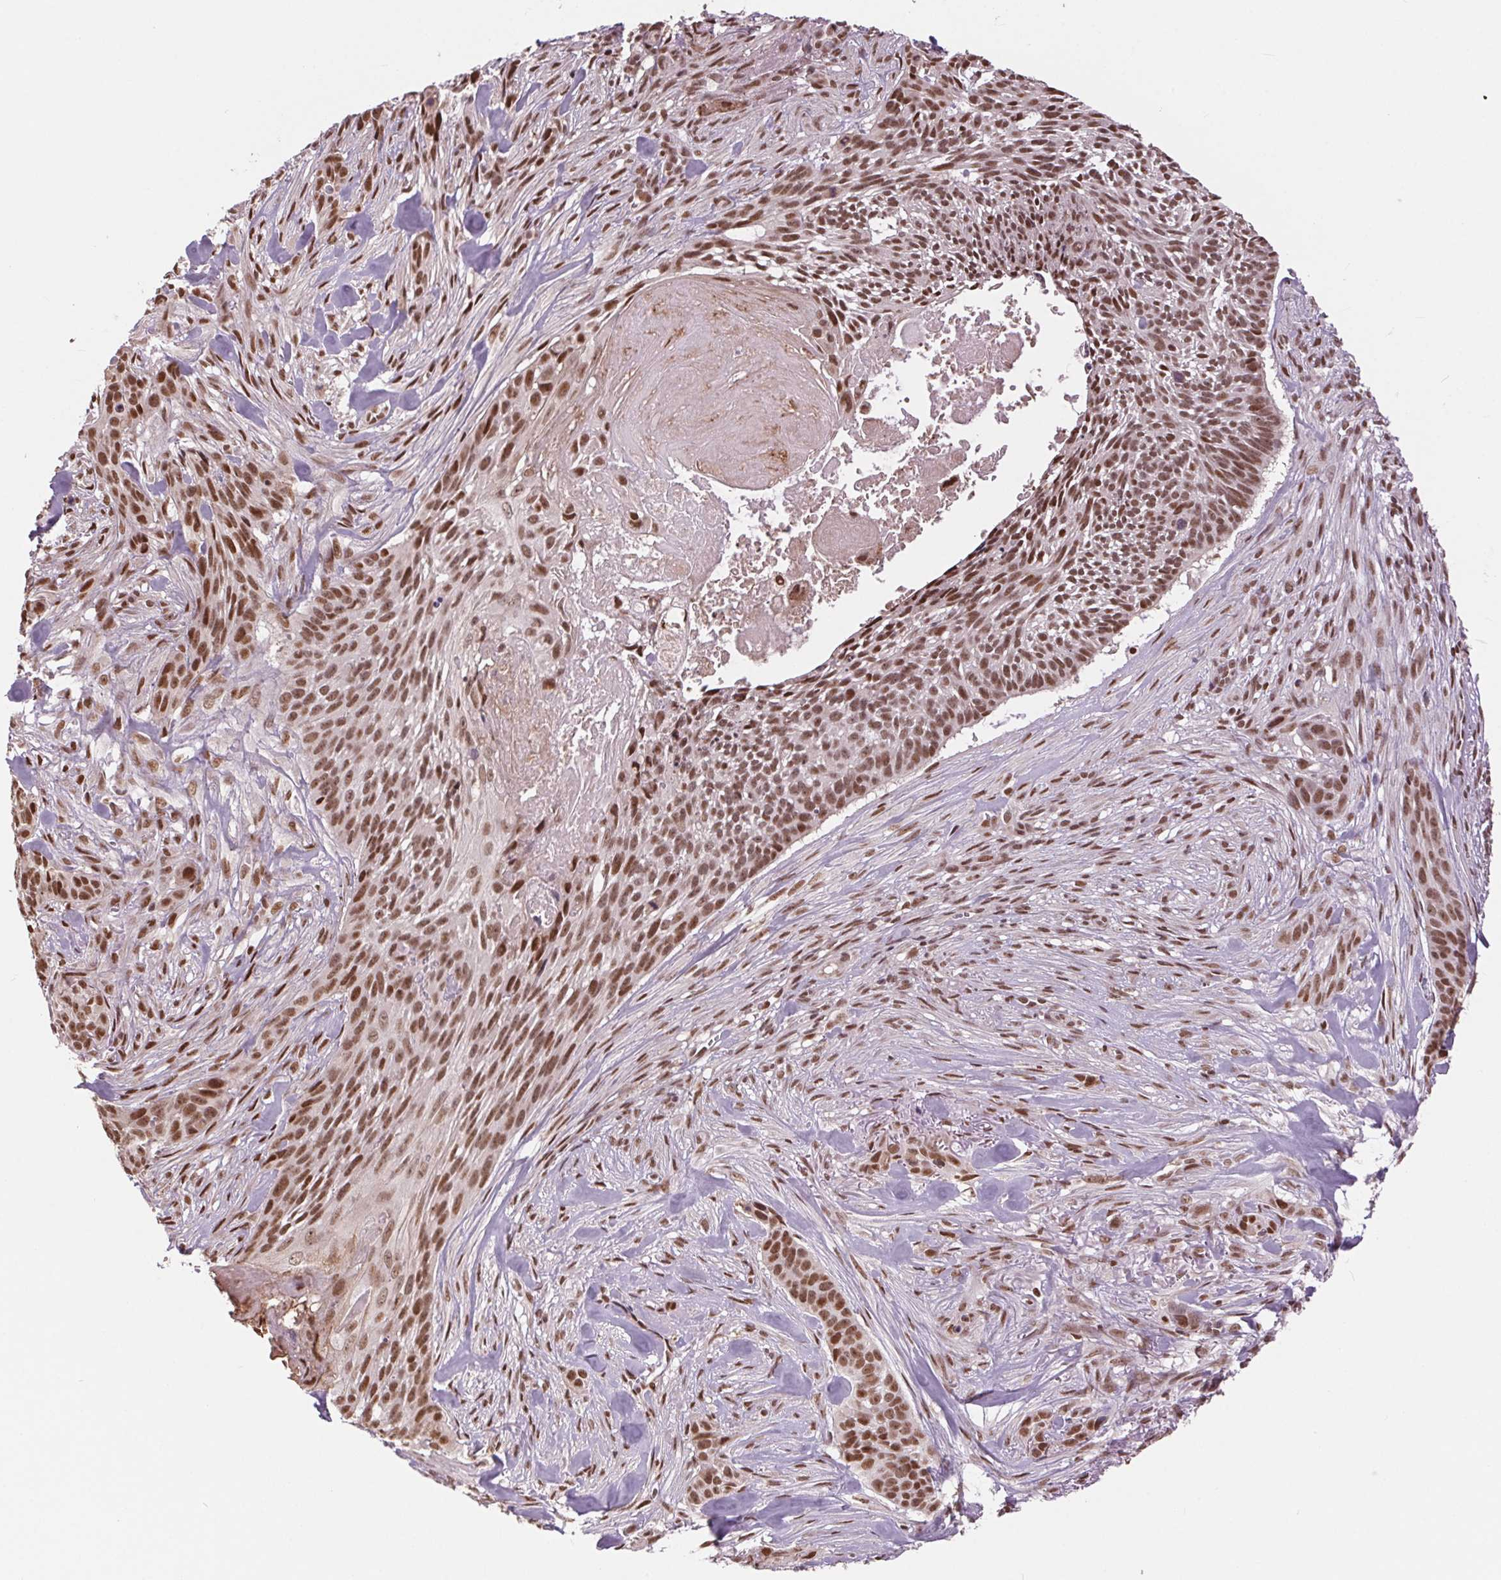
{"staining": {"intensity": "moderate", "quantity": ">75%", "location": "nuclear"}, "tissue": "skin cancer", "cell_type": "Tumor cells", "image_type": "cancer", "snomed": [{"axis": "morphology", "description": "Basal cell carcinoma"}, {"axis": "topography", "description": "Skin"}], "caption": "Human skin cancer (basal cell carcinoma) stained with a protein marker displays moderate staining in tumor cells.", "gene": "RAD23A", "patient": {"sex": "male", "age": 87}}